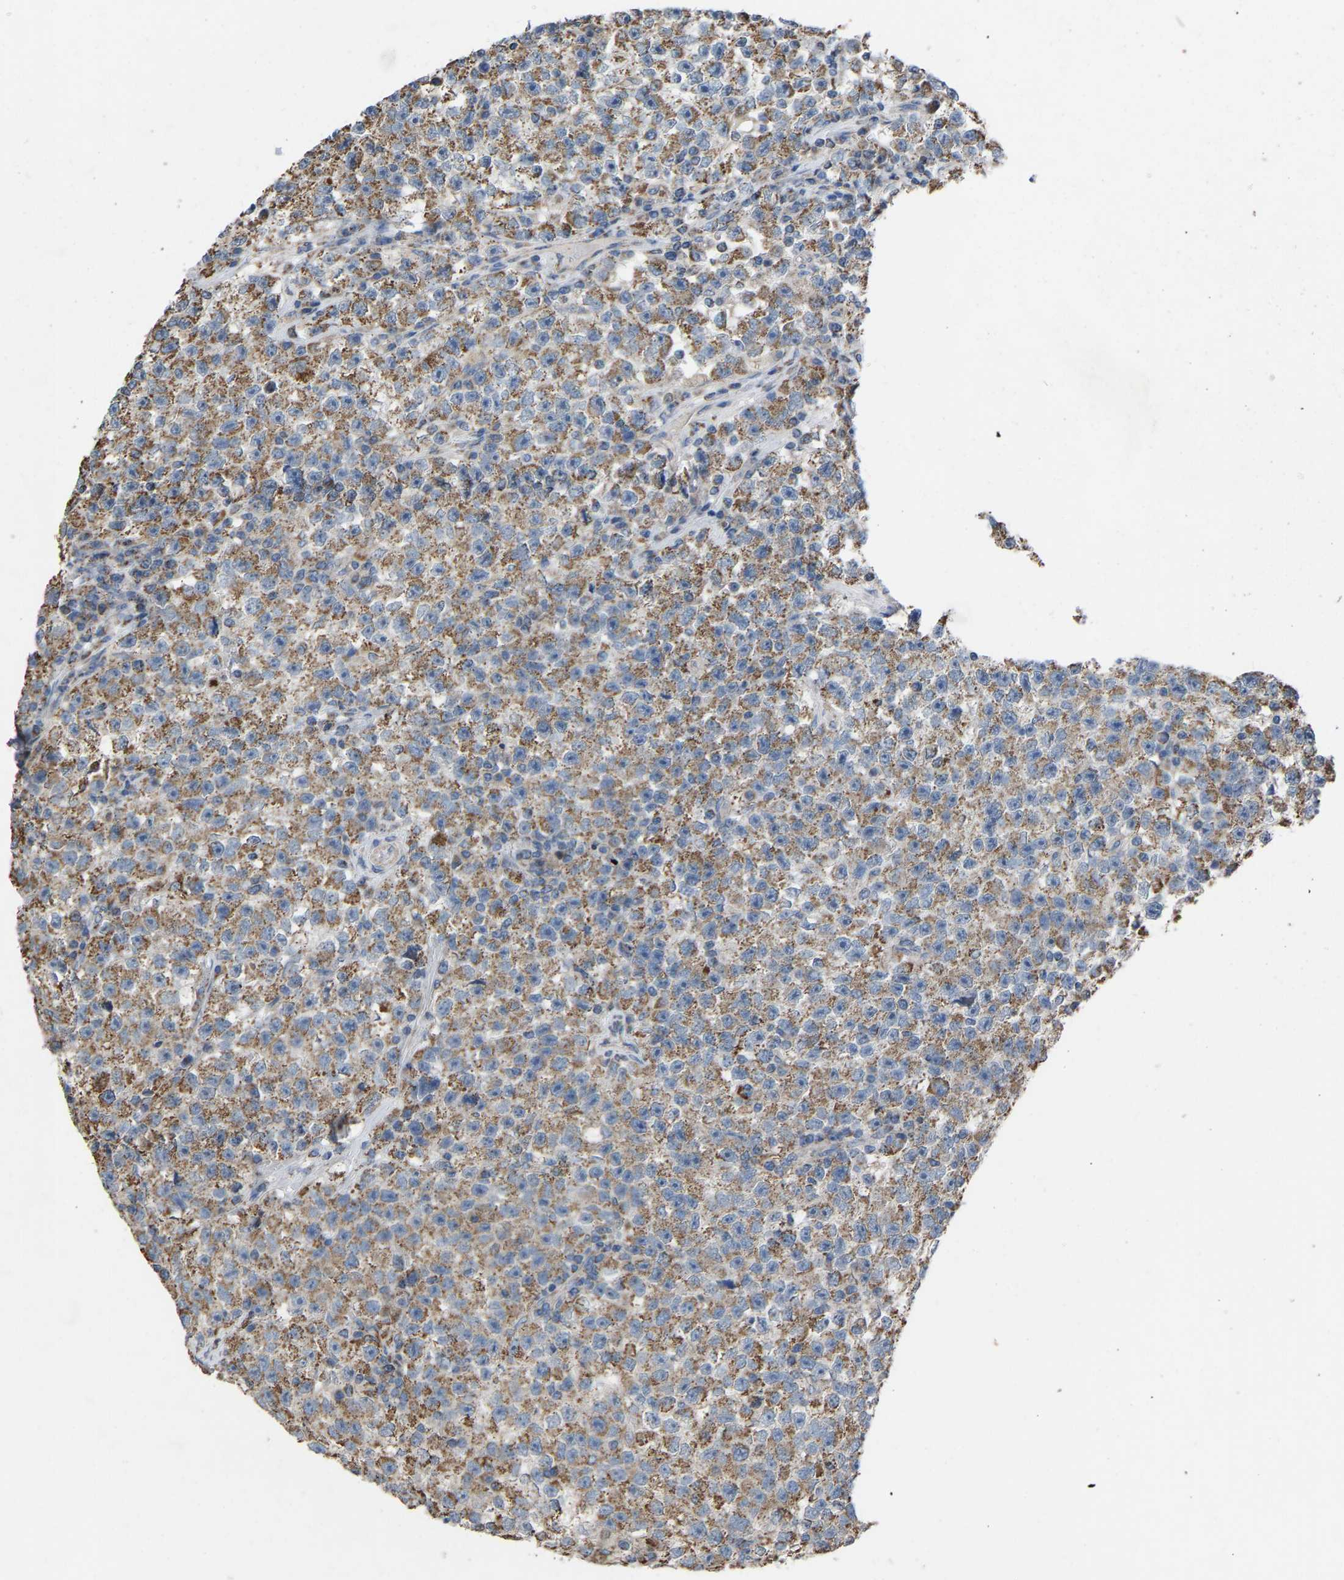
{"staining": {"intensity": "moderate", "quantity": ">75%", "location": "cytoplasmic/membranous"}, "tissue": "testis cancer", "cell_type": "Tumor cells", "image_type": "cancer", "snomed": [{"axis": "morphology", "description": "Seminoma, NOS"}, {"axis": "topography", "description": "Testis"}], "caption": "Tumor cells show moderate cytoplasmic/membranous positivity in approximately >75% of cells in seminoma (testis). The staining was performed using DAB (3,3'-diaminobenzidine), with brown indicating positive protein expression. Nuclei are stained blue with hematoxylin.", "gene": "BCL10", "patient": {"sex": "male", "age": 22}}